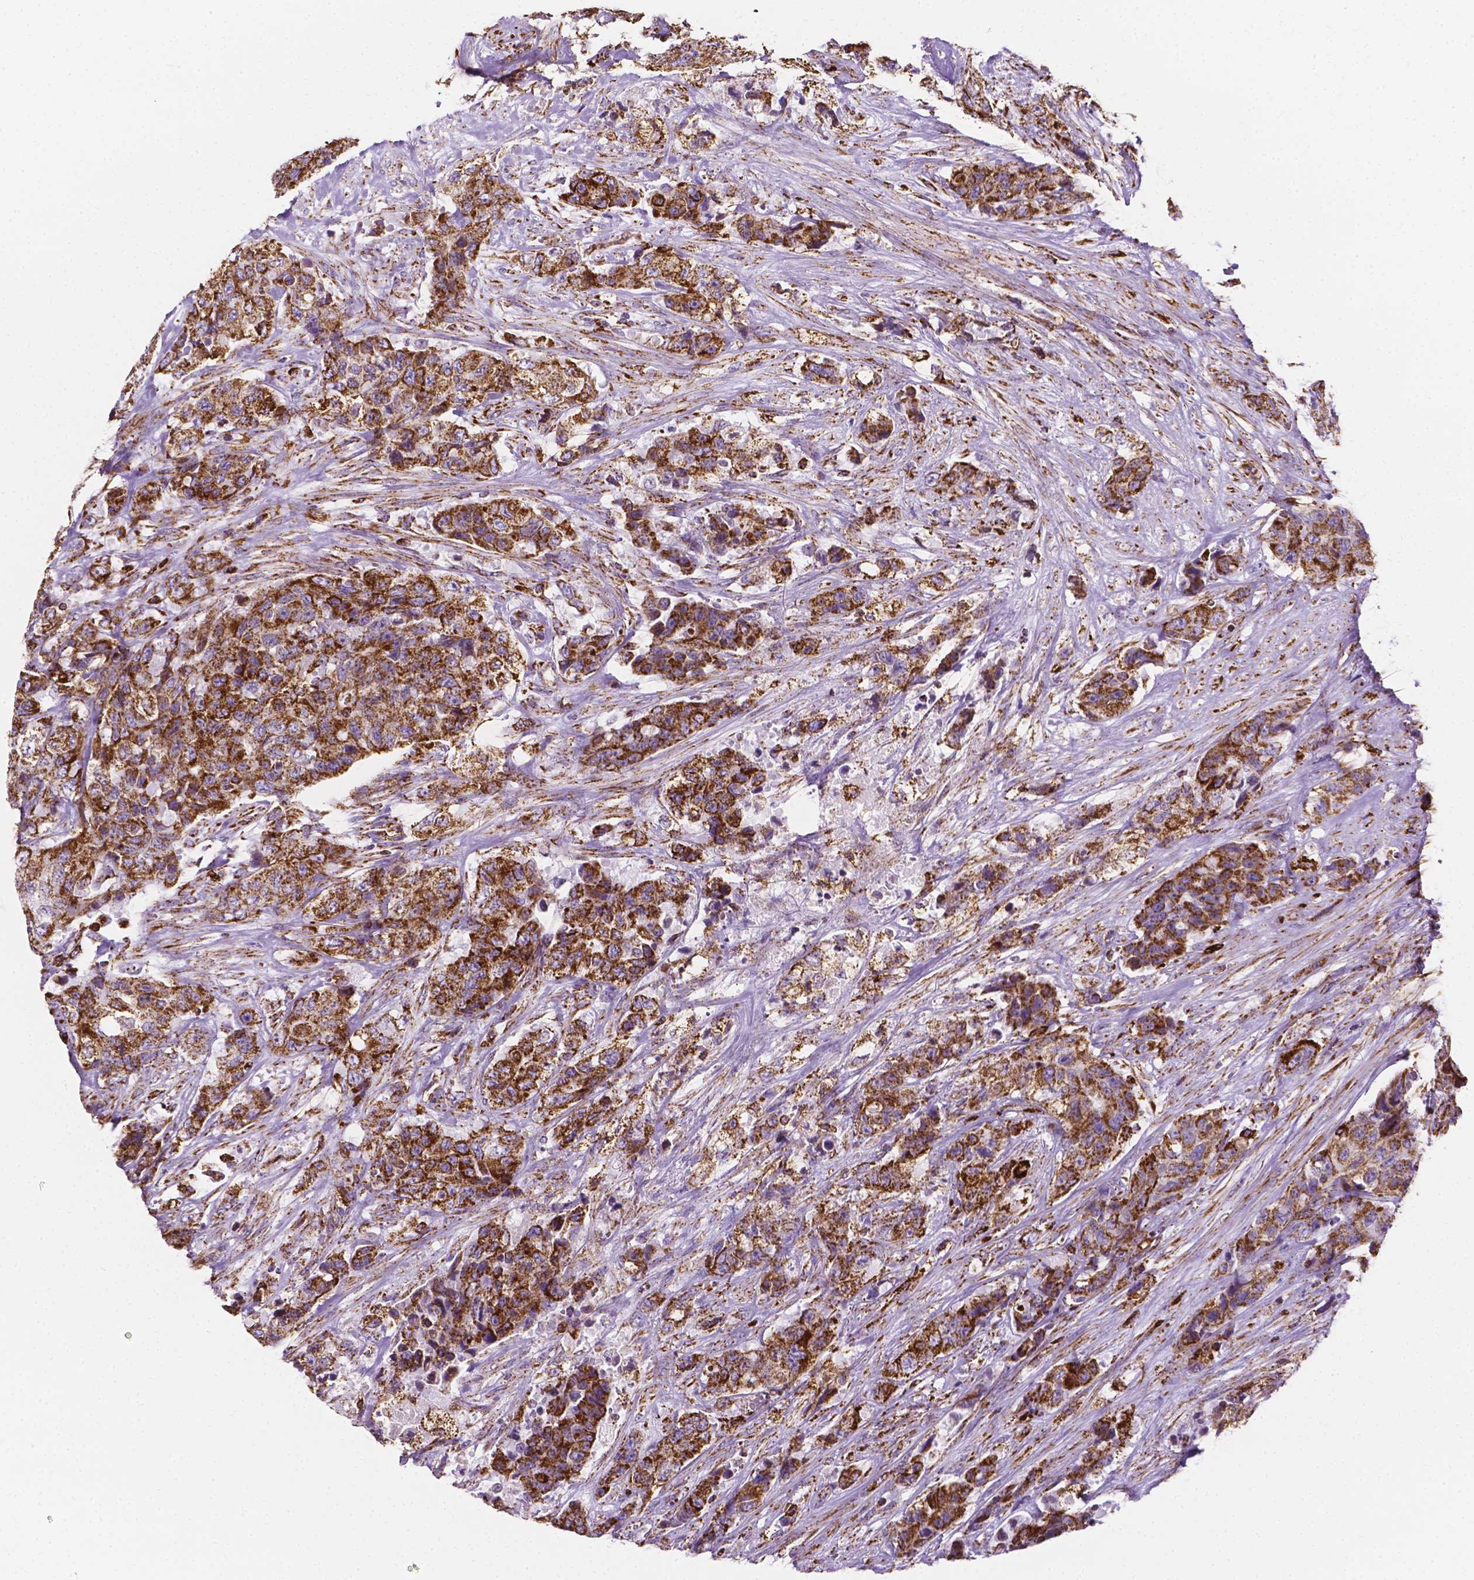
{"staining": {"intensity": "strong", "quantity": ">75%", "location": "cytoplasmic/membranous"}, "tissue": "urothelial cancer", "cell_type": "Tumor cells", "image_type": "cancer", "snomed": [{"axis": "morphology", "description": "Urothelial carcinoma, High grade"}, {"axis": "topography", "description": "Urinary bladder"}], "caption": "Urothelial cancer stained with IHC shows strong cytoplasmic/membranous staining in about >75% of tumor cells. The staining was performed using DAB to visualize the protein expression in brown, while the nuclei were stained in blue with hematoxylin (Magnification: 20x).", "gene": "RMDN3", "patient": {"sex": "female", "age": 78}}